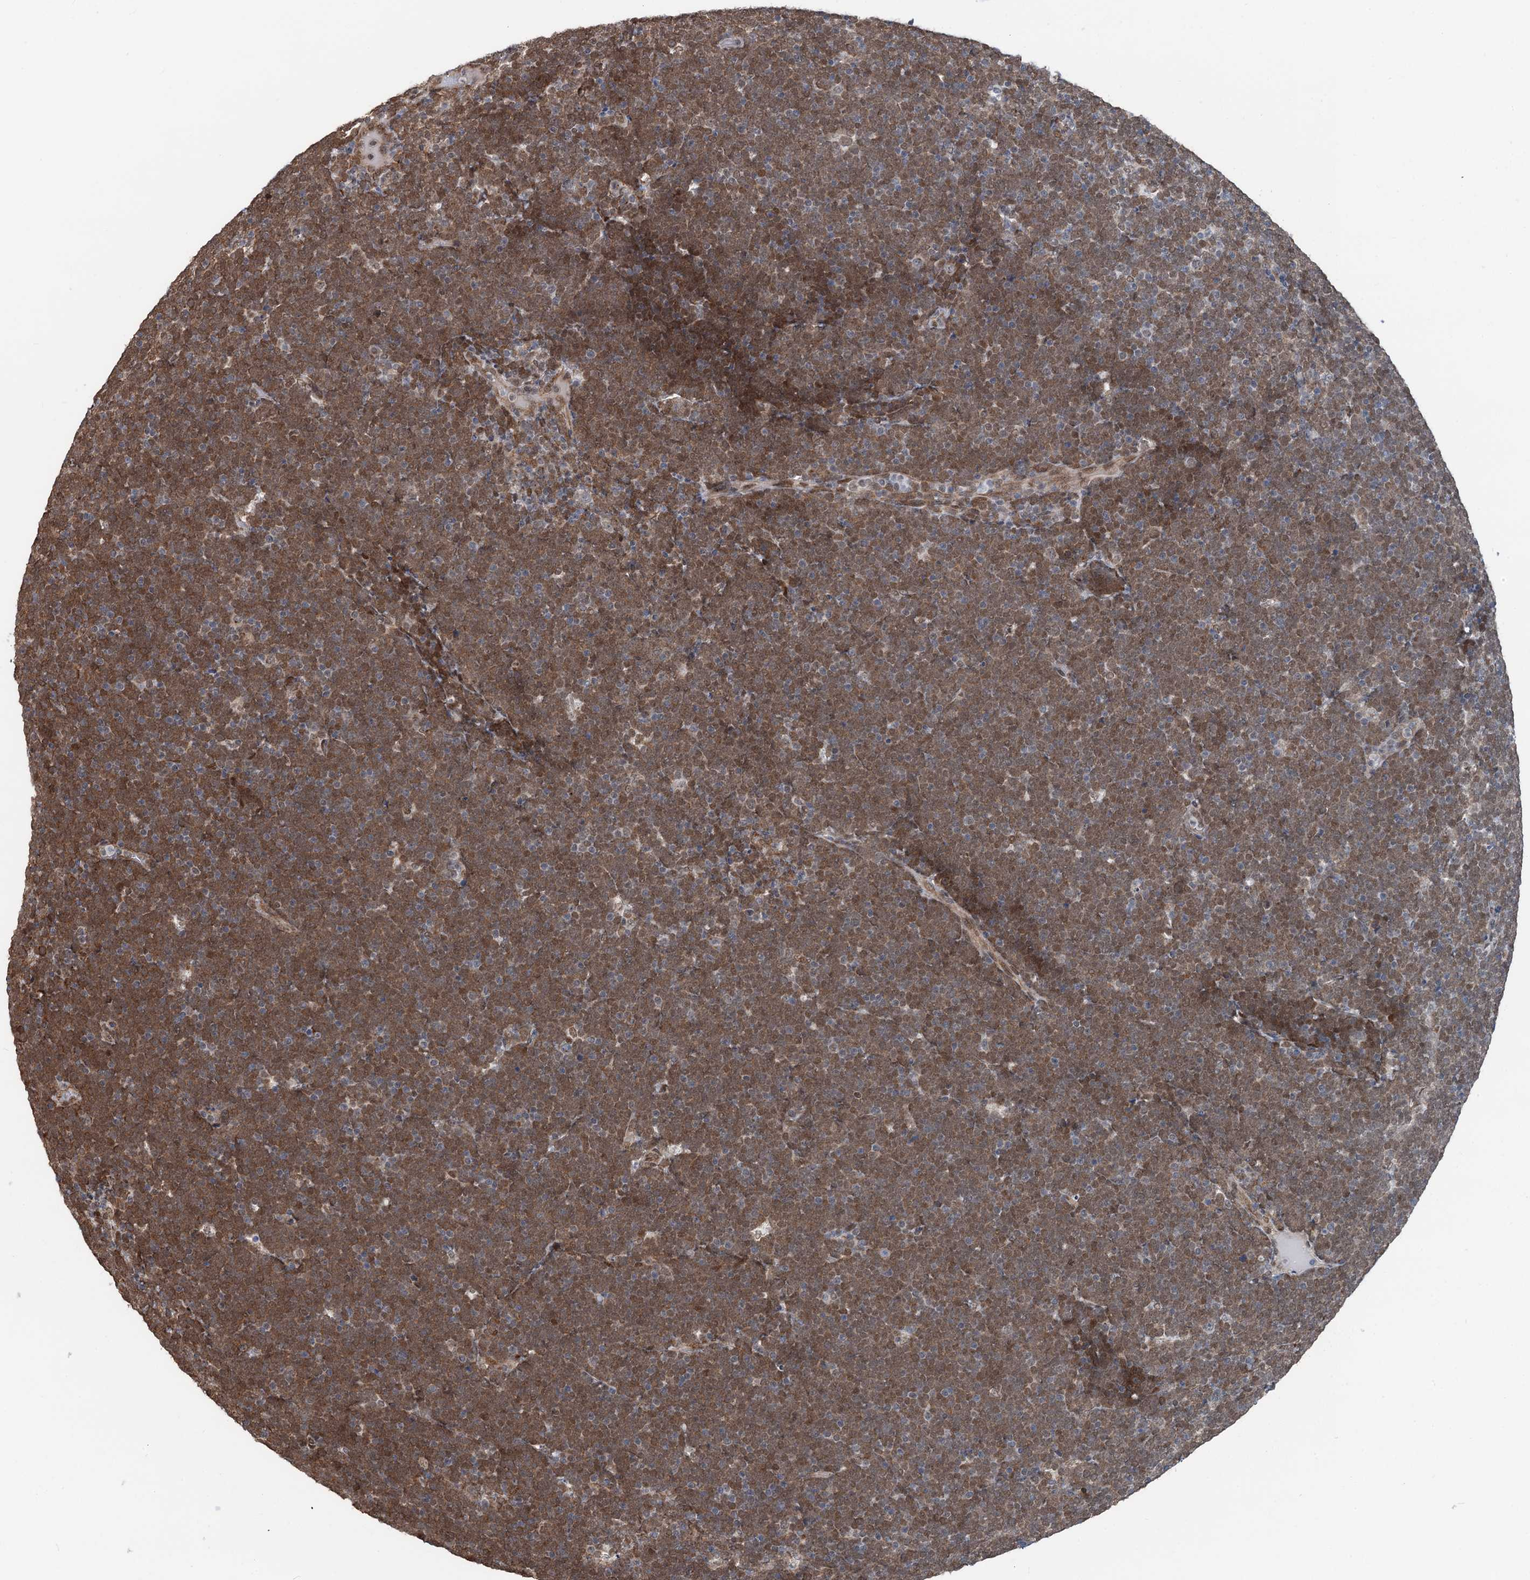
{"staining": {"intensity": "moderate", "quantity": ">75%", "location": "cytoplasmic/membranous,nuclear"}, "tissue": "lymphoma", "cell_type": "Tumor cells", "image_type": "cancer", "snomed": [{"axis": "morphology", "description": "Malignant lymphoma, non-Hodgkin's type, High grade"}, {"axis": "topography", "description": "Lymph node"}], "caption": "High-power microscopy captured an IHC photomicrograph of lymphoma, revealing moderate cytoplasmic/membranous and nuclear positivity in approximately >75% of tumor cells.", "gene": "CFDP1", "patient": {"sex": "male", "age": 13}}